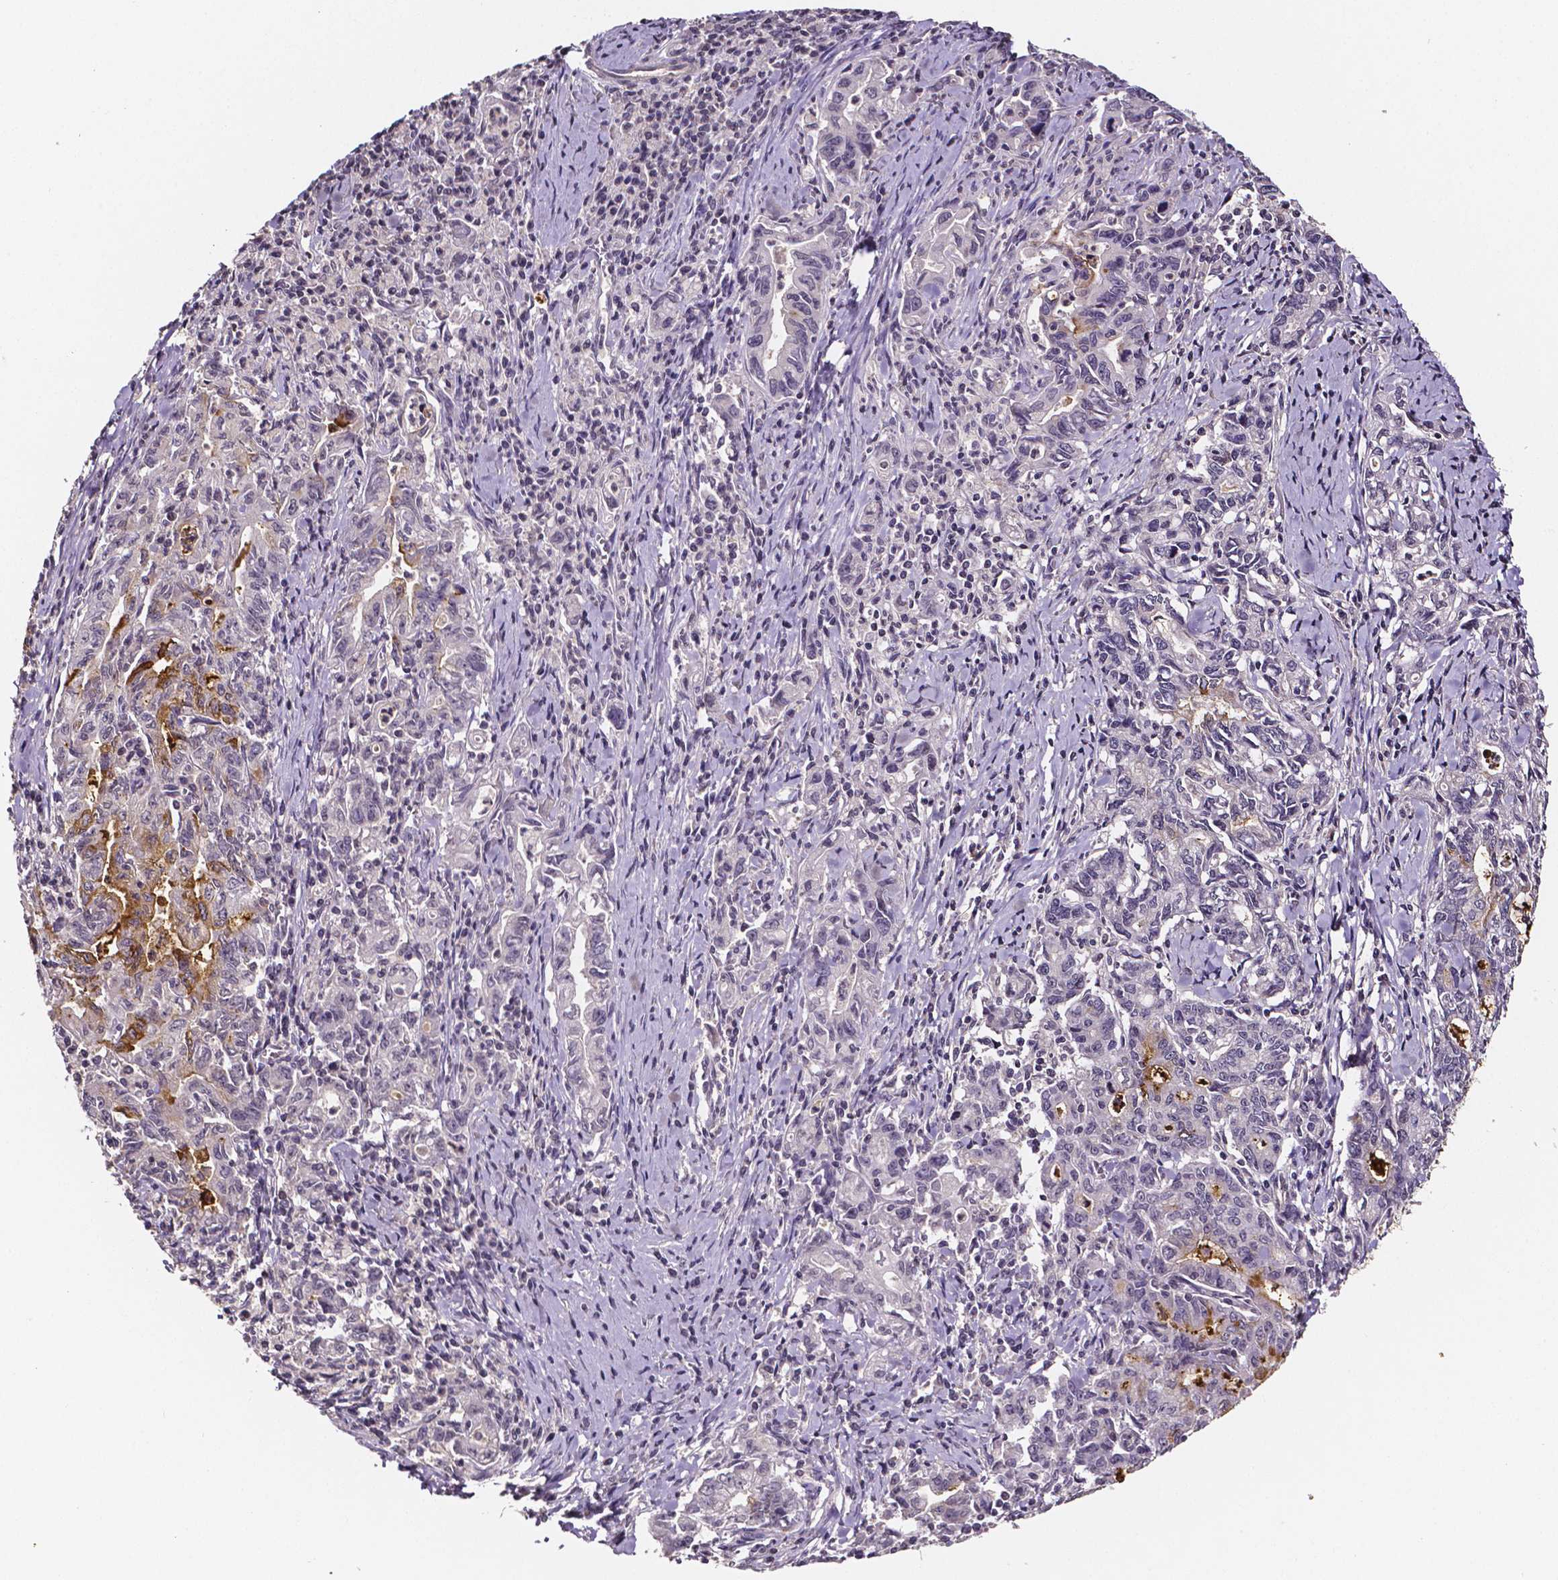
{"staining": {"intensity": "moderate", "quantity": "<25%", "location": "cytoplasmic/membranous"}, "tissue": "stomach cancer", "cell_type": "Tumor cells", "image_type": "cancer", "snomed": [{"axis": "morphology", "description": "Adenocarcinoma, NOS"}, {"axis": "topography", "description": "Stomach, upper"}], "caption": "Human stomach cancer (adenocarcinoma) stained for a protein (brown) reveals moderate cytoplasmic/membranous positive expression in approximately <25% of tumor cells.", "gene": "NRGN", "patient": {"sex": "female", "age": 79}}